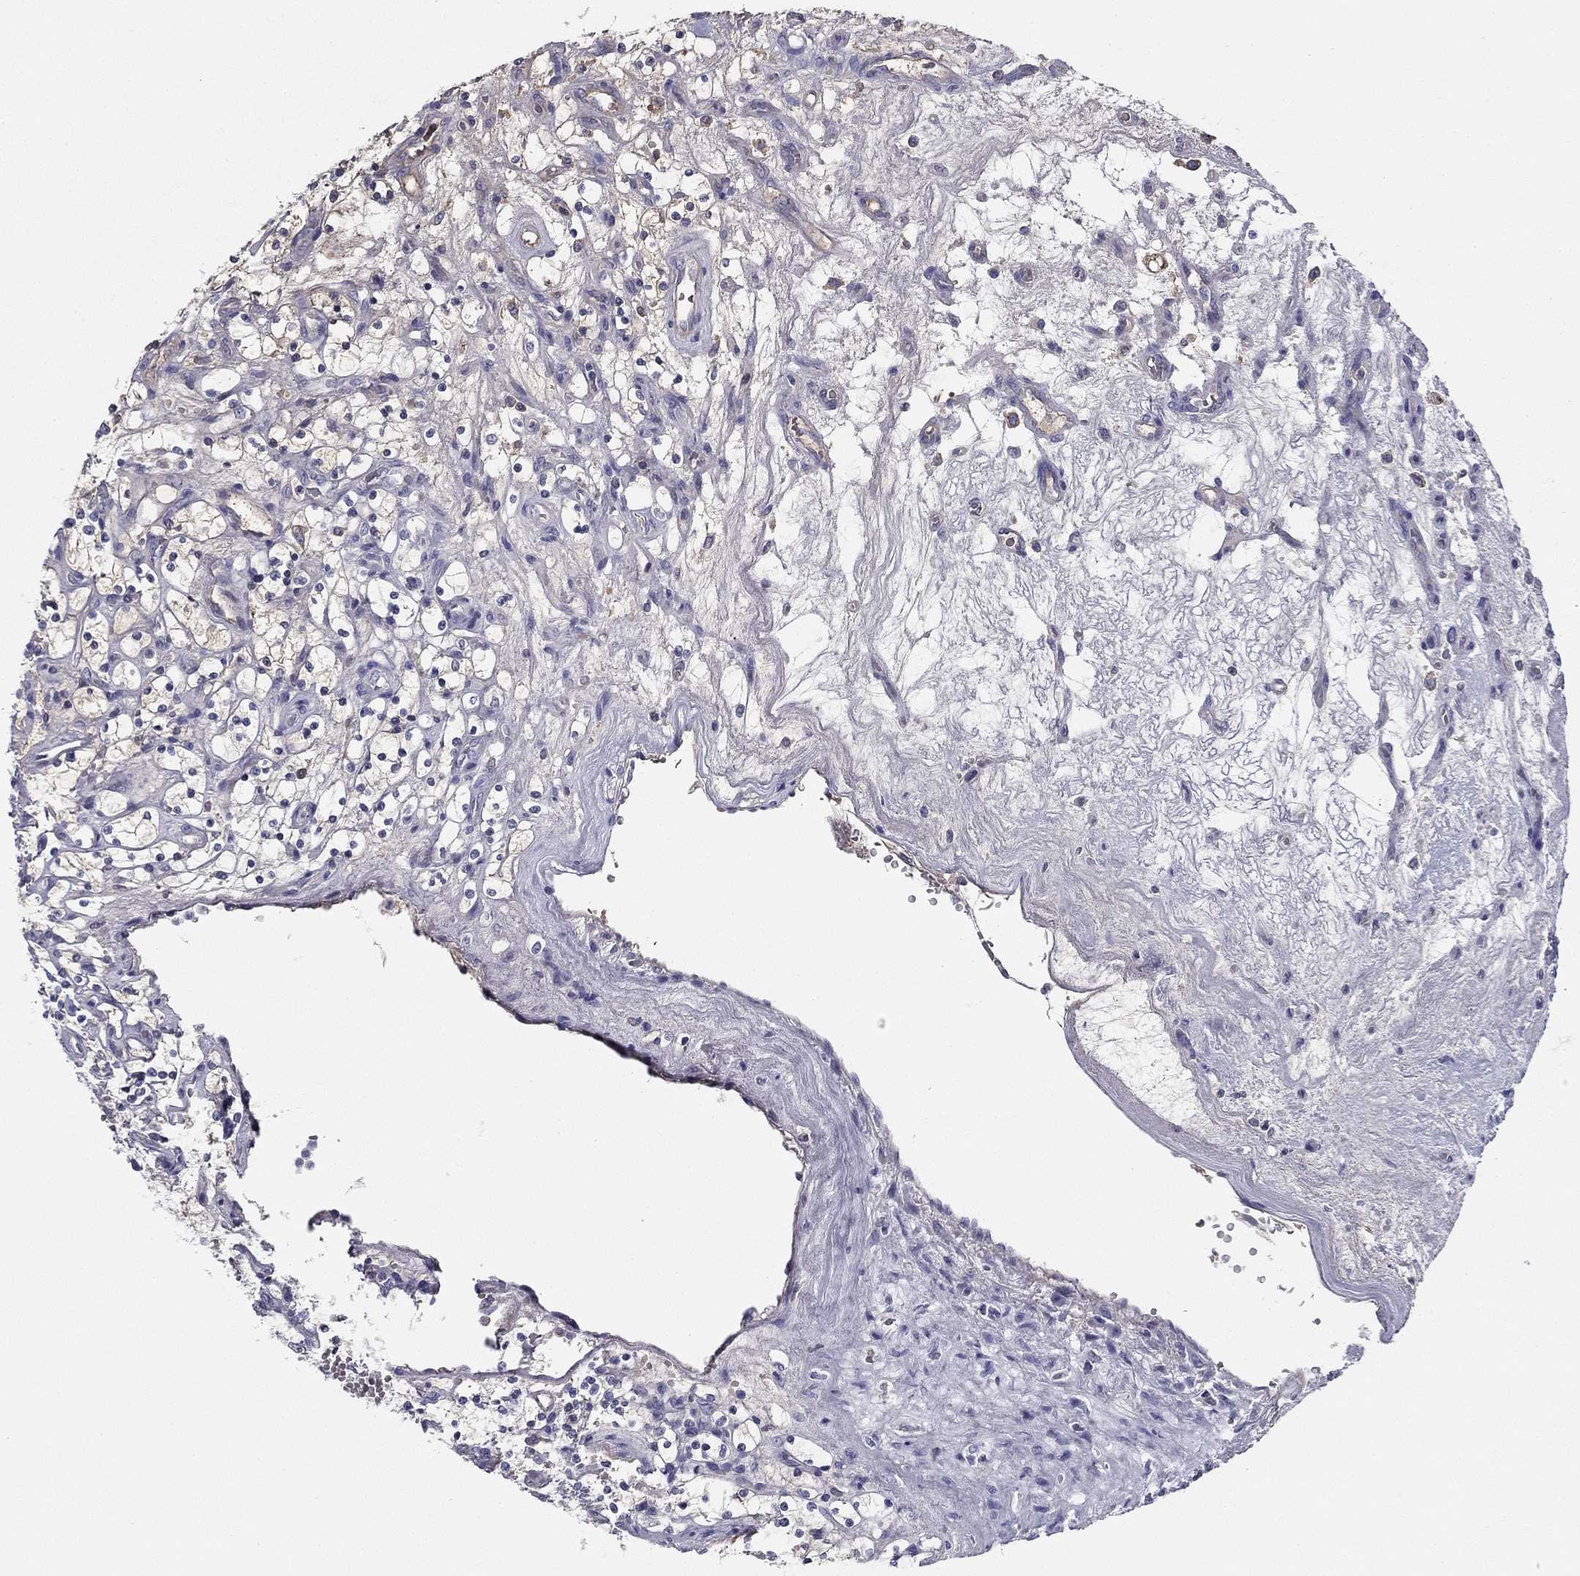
{"staining": {"intensity": "negative", "quantity": "none", "location": "none"}, "tissue": "renal cancer", "cell_type": "Tumor cells", "image_type": "cancer", "snomed": [{"axis": "morphology", "description": "Adenocarcinoma, NOS"}, {"axis": "topography", "description": "Kidney"}], "caption": "A histopathology image of renal adenocarcinoma stained for a protein displays no brown staining in tumor cells.", "gene": "CPLX4", "patient": {"sex": "female", "age": 69}}